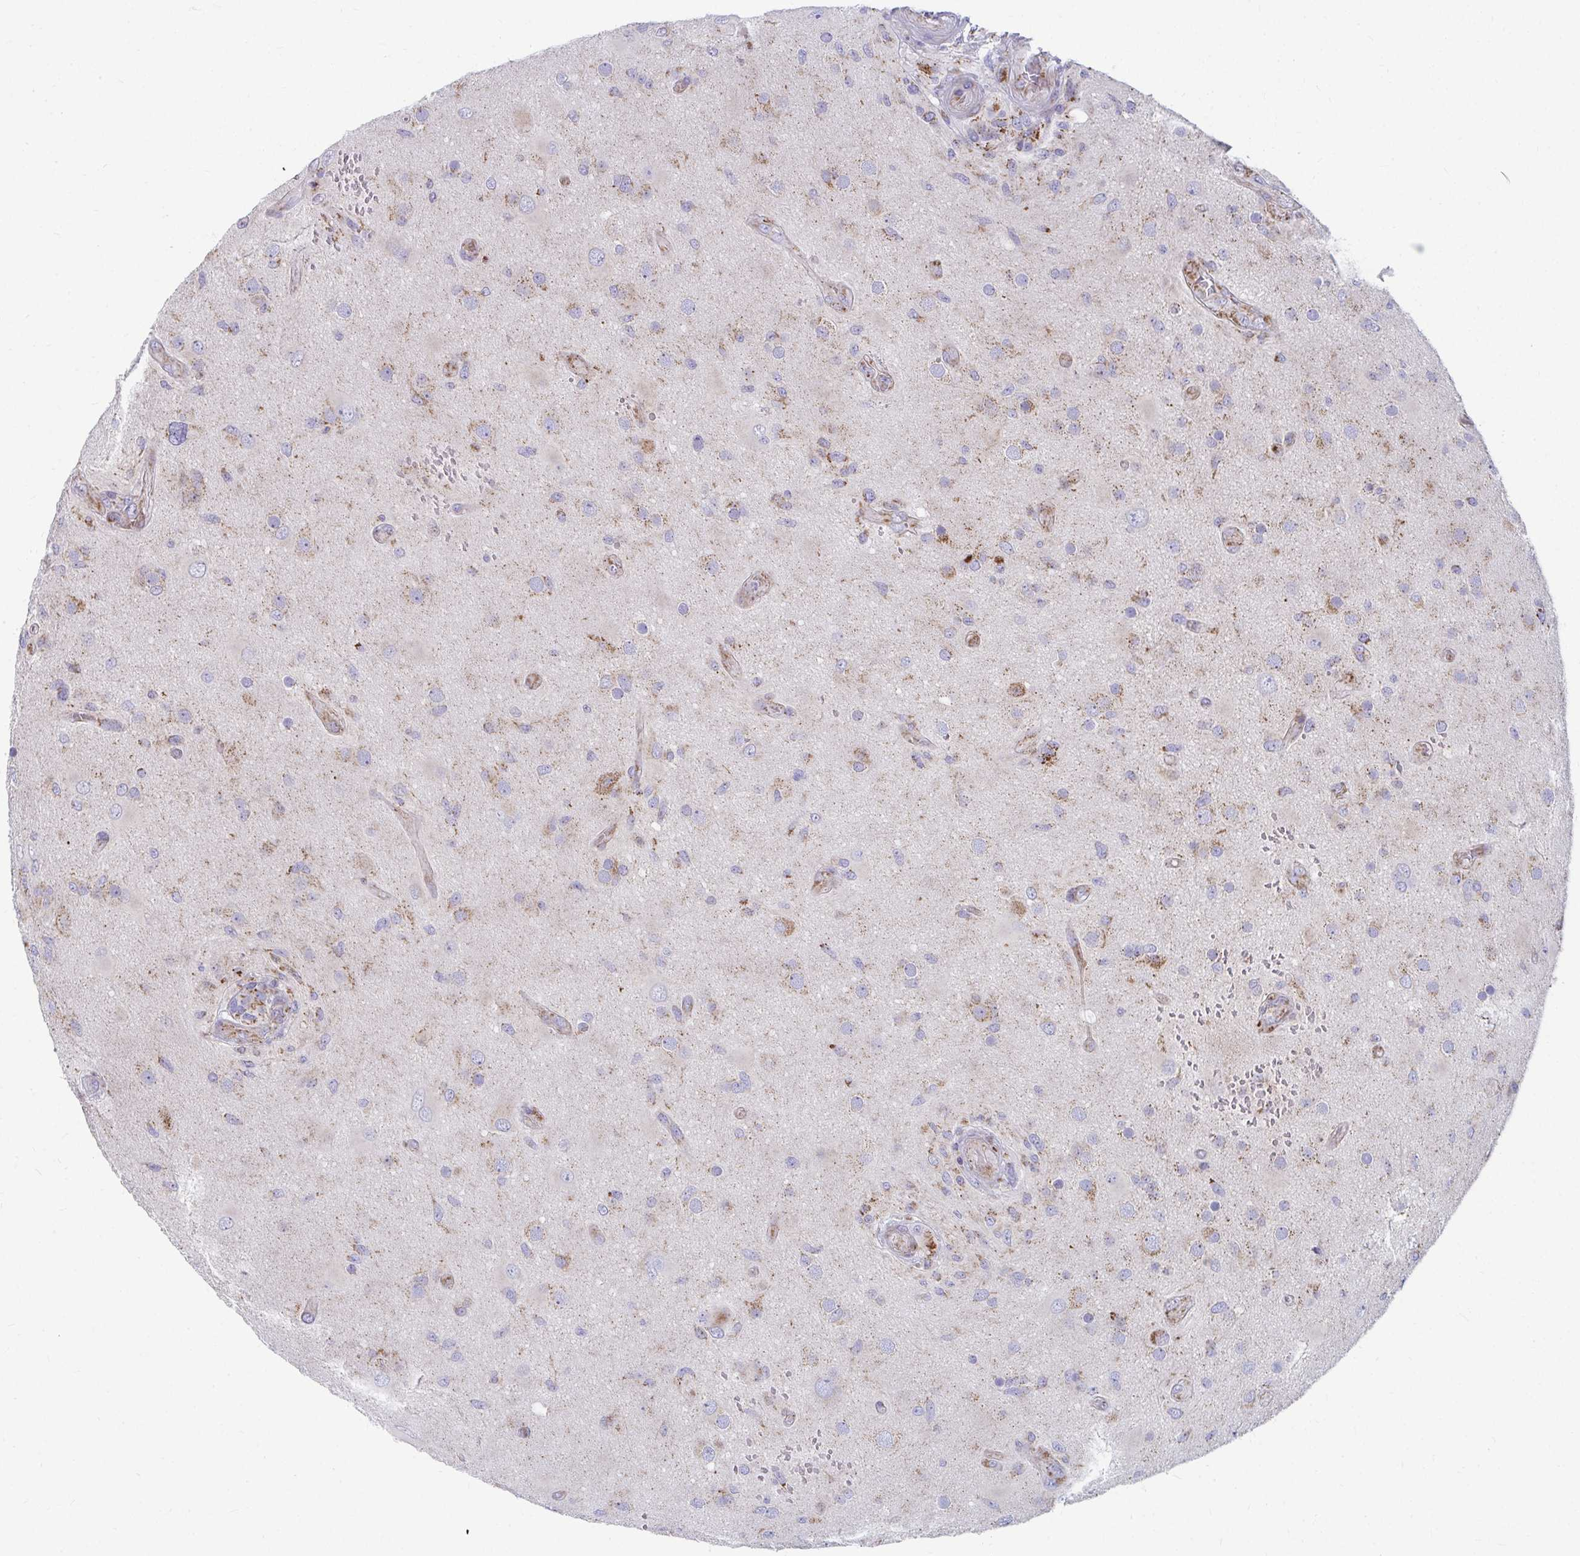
{"staining": {"intensity": "moderate", "quantity": "25%-75%", "location": "cytoplasmic/membranous"}, "tissue": "glioma", "cell_type": "Tumor cells", "image_type": "cancer", "snomed": [{"axis": "morphology", "description": "Glioma, malignant, High grade"}, {"axis": "topography", "description": "Brain"}], "caption": "DAB immunohistochemical staining of human glioma shows moderate cytoplasmic/membranous protein expression in approximately 25%-75% of tumor cells.", "gene": "EXOC5", "patient": {"sex": "male", "age": 53}}